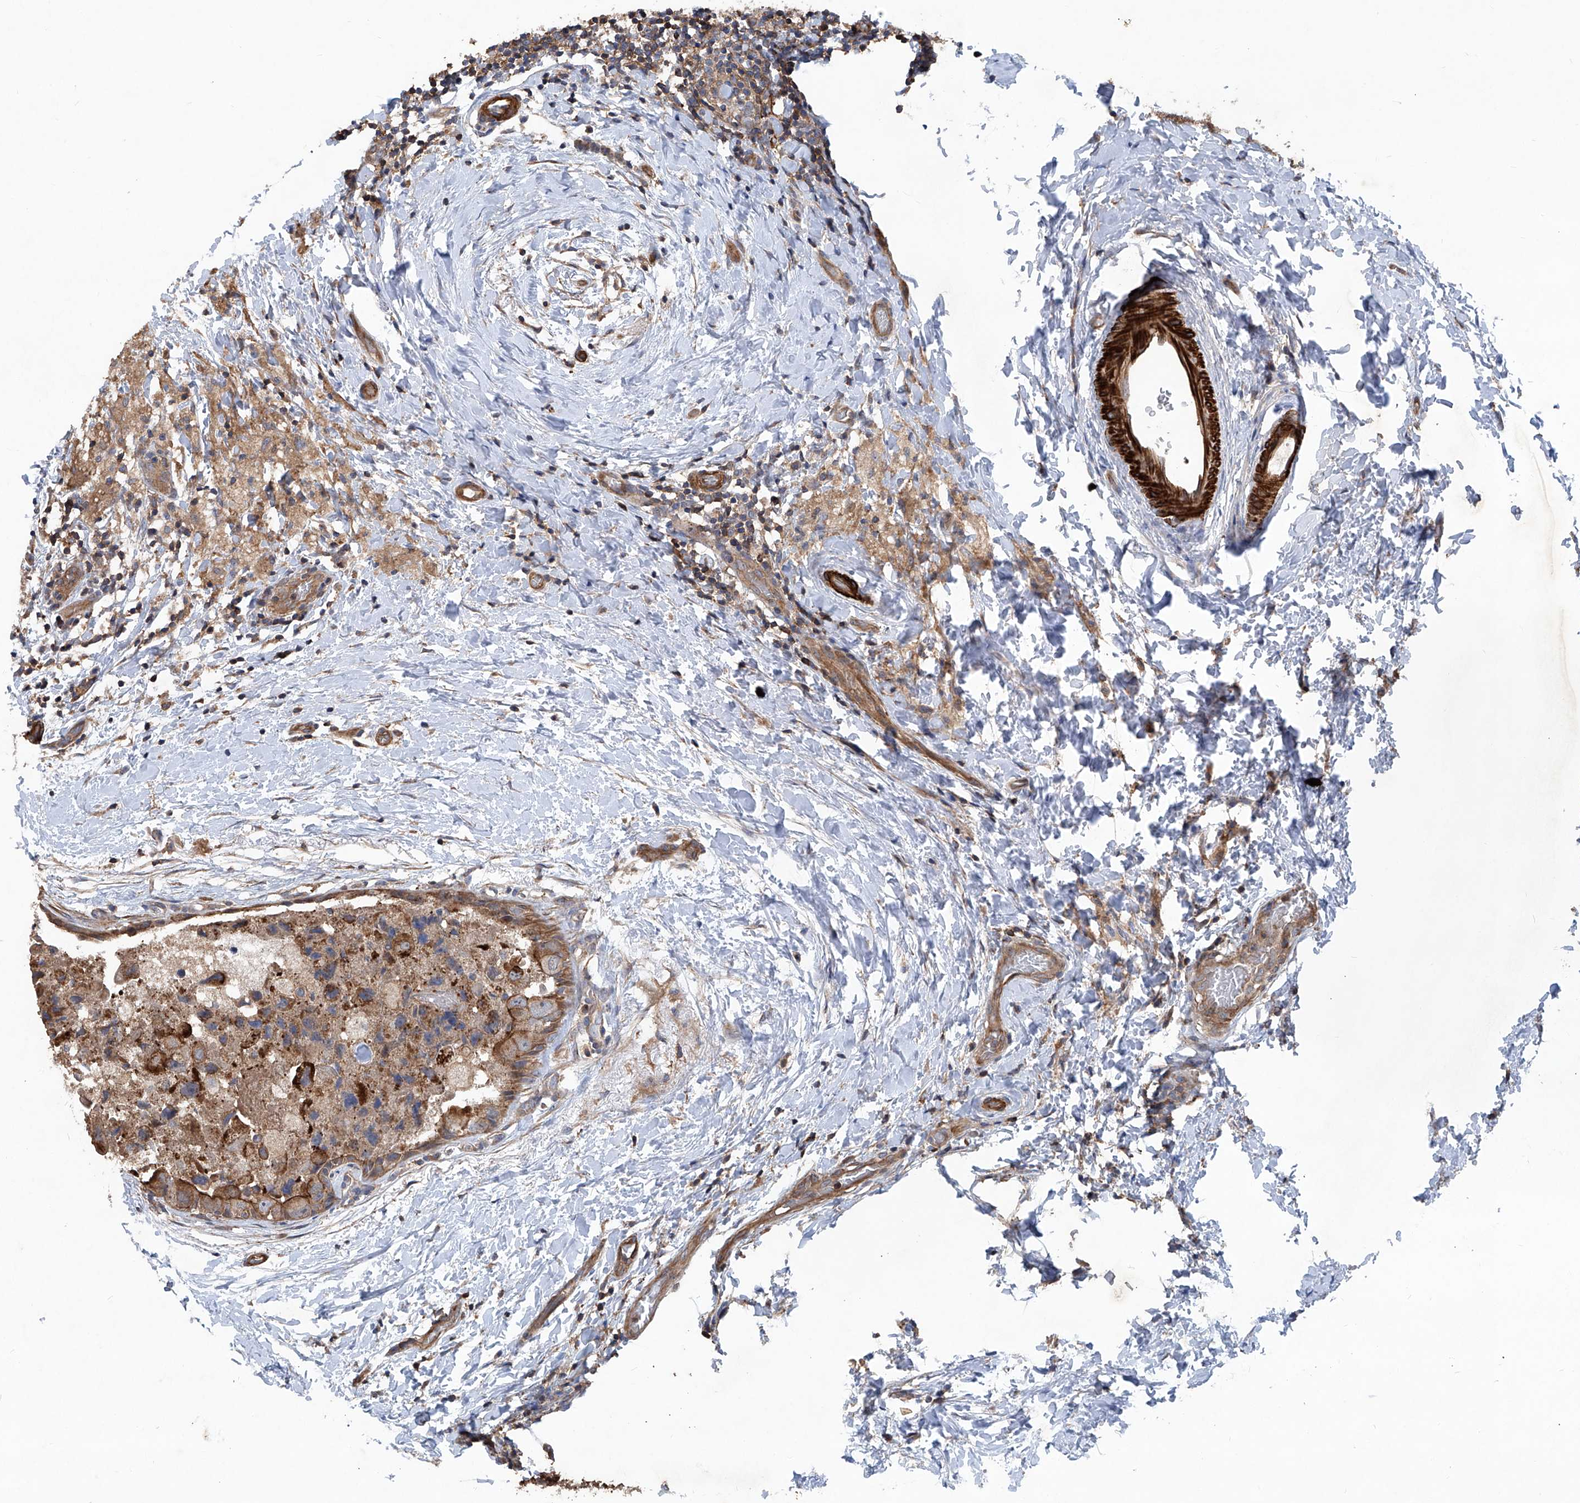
{"staining": {"intensity": "moderate", "quantity": ">75%", "location": "cytoplasmic/membranous"}, "tissue": "breast cancer", "cell_type": "Tumor cells", "image_type": "cancer", "snomed": [{"axis": "morphology", "description": "Duct carcinoma"}, {"axis": "topography", "description": "Breast"}], "caption": "Breast cancer (invasive ductal carcinoma) was stained to show a protein in brown. There is medium levels of moderate cytoplasmic/membranous staining in about >75% of tumor cells. (DAB (3,3'-diaminobenzidine) = brown stain, brightfield microscopy at high magnification).", "gene": "NT5C3A", "patient": {"sex": "female", "age": 62}}